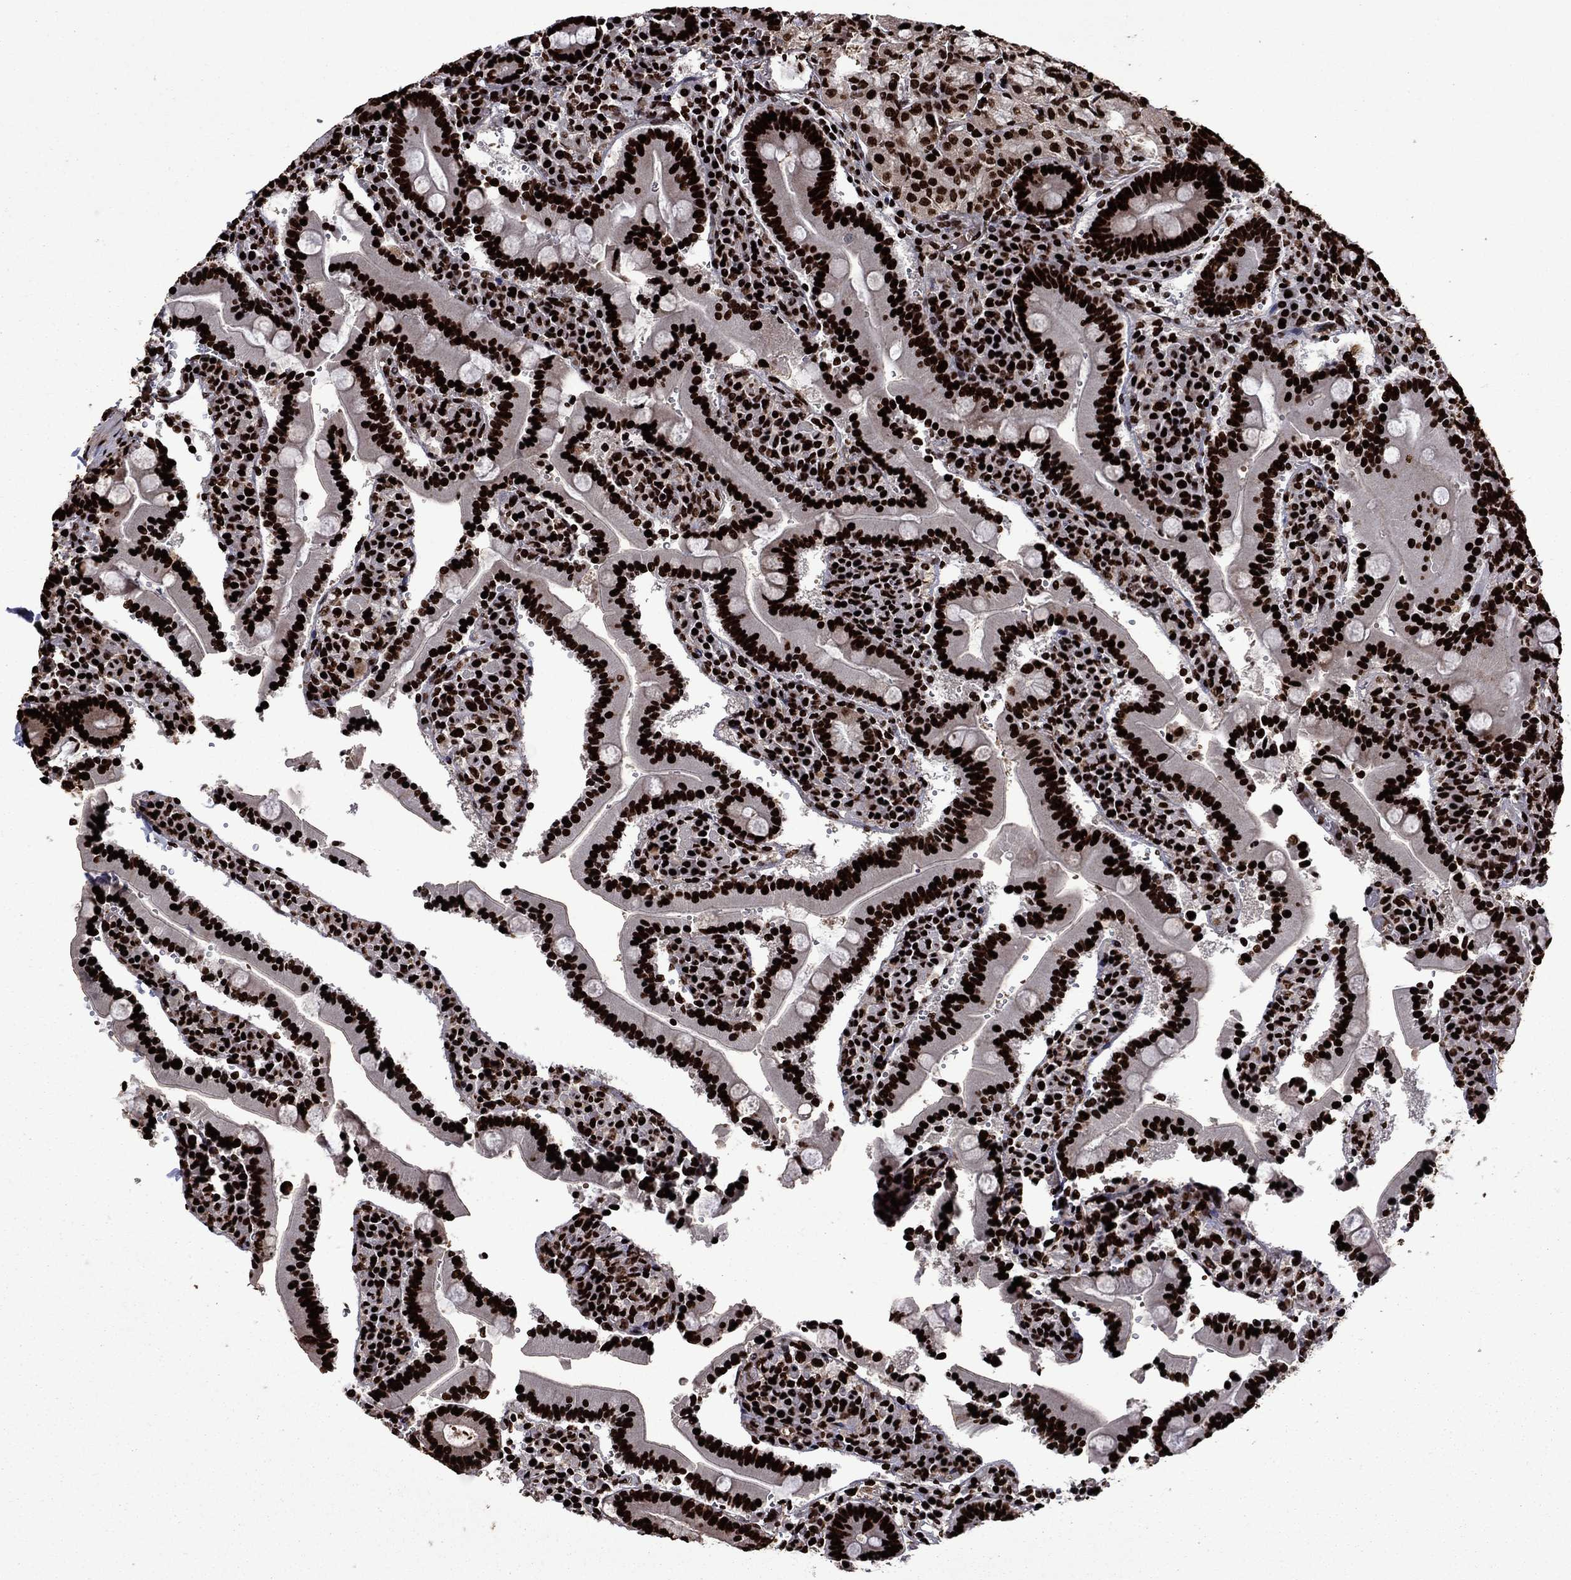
{"staining": {"intensity": "strong", "quantity": ">75%", "location": "nuclear"}, "tissue": "duodenum", "cell_type": "Glandular cells", "image_type": "normal", "snomed": [{"axis": "morphology", "description": "Normal tissue, NOS"}, {"axis": "topography", "description": "Duodenum"}], "caption": "Strong nuclear positivity for a protein is appreciated in approximately >75% of glandular cells of benign duodenum using immunohistochemistry.", "gene": "LIMK1", "patient": {"sex": "female", "age": 62}}